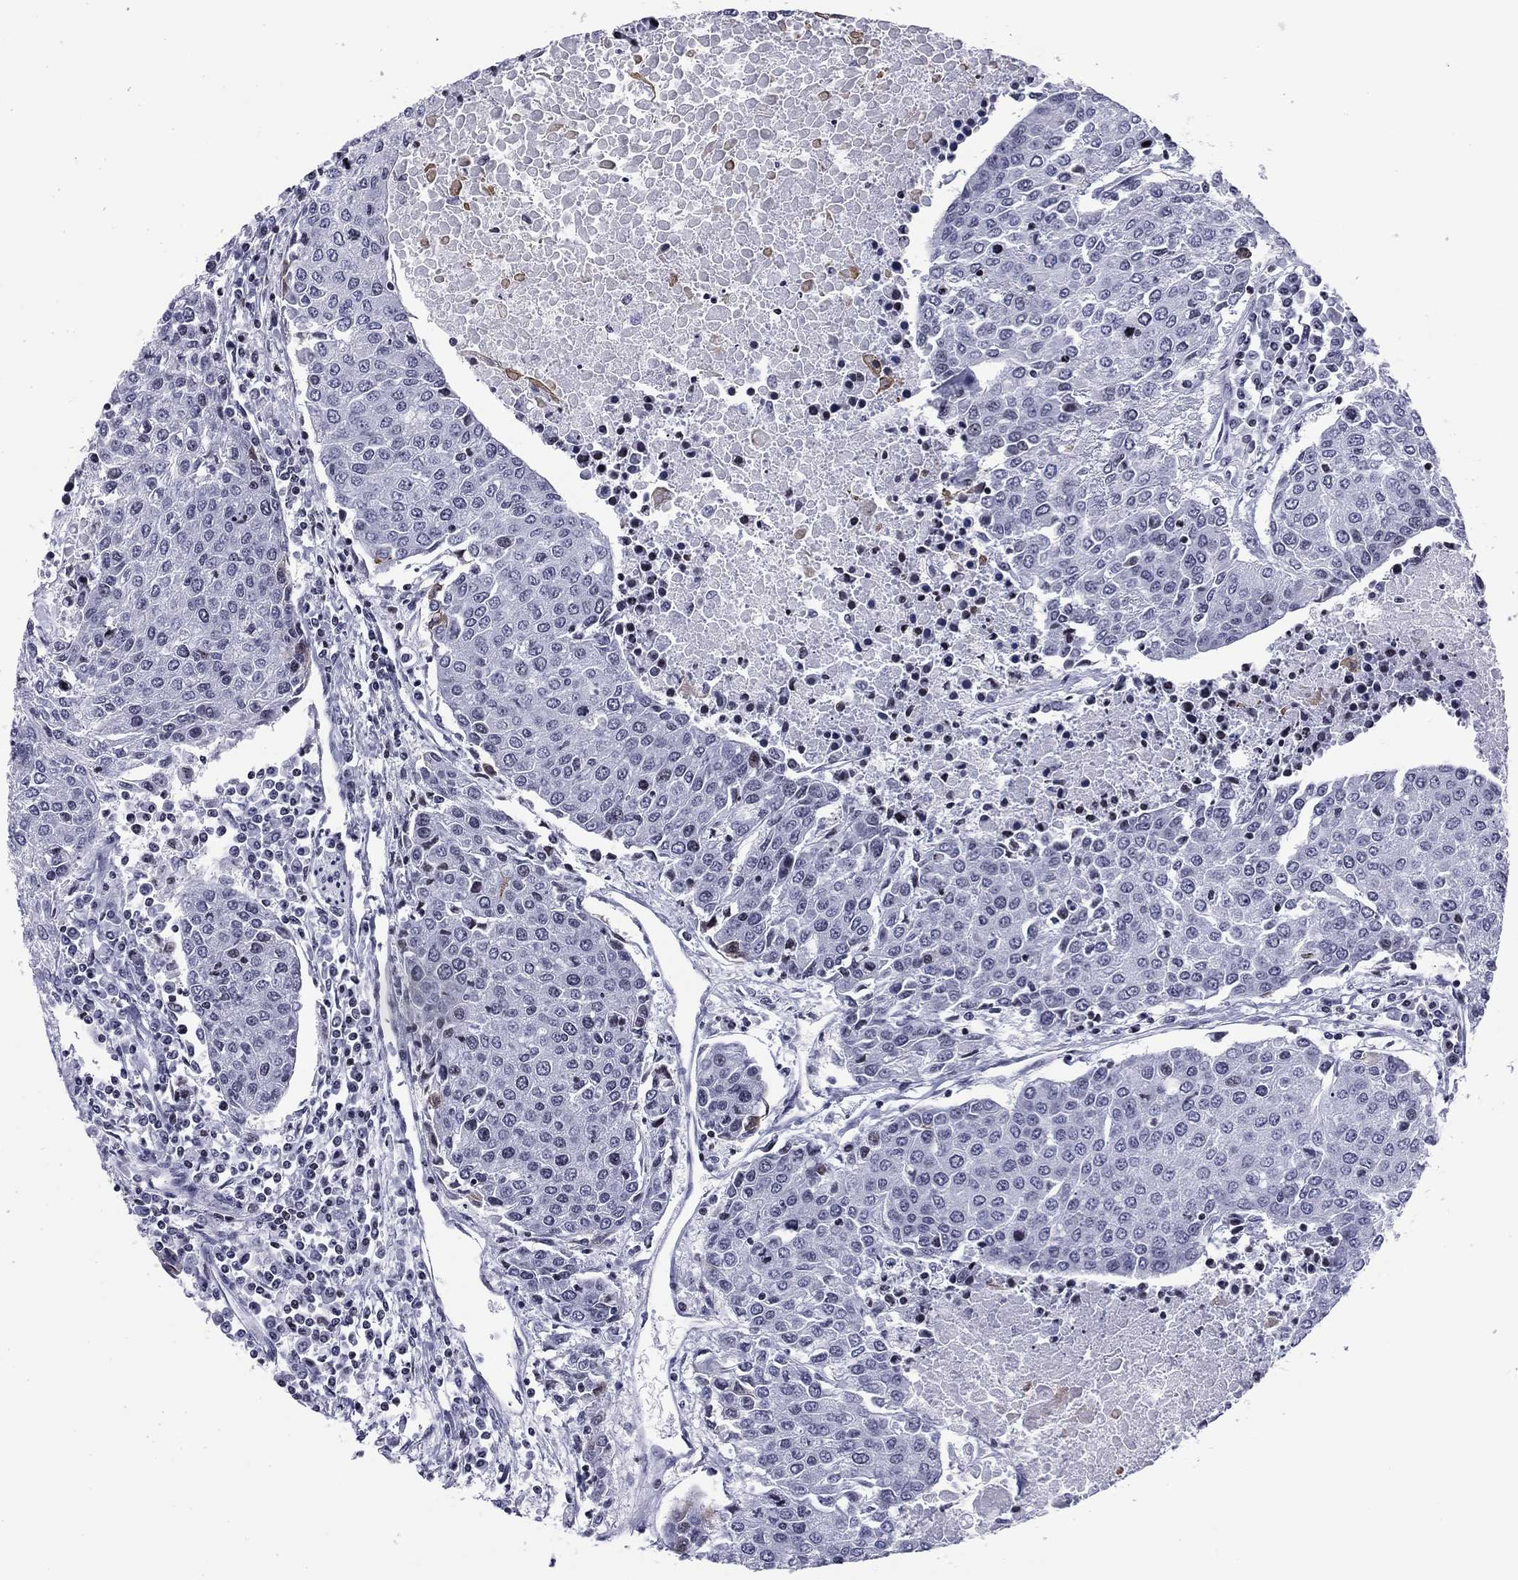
{"staining": {"intensity": "negative", "quantity": "none", "location": "none"}, "tissue": "urothelial cancer", "cell_type": "Tumor cells", "image_type": "cancer", "snomed": [{"axis": "morphology", "description": "Urothelial carcinoma, High grade"}, {"axis": "topography", "description": "Urinary bladder"}], "caption": "There is no significant expression in tumor cells of urothelial cancer.", "gene": "CCDC144A", "patient": {"sex": "female", "age": 85}}